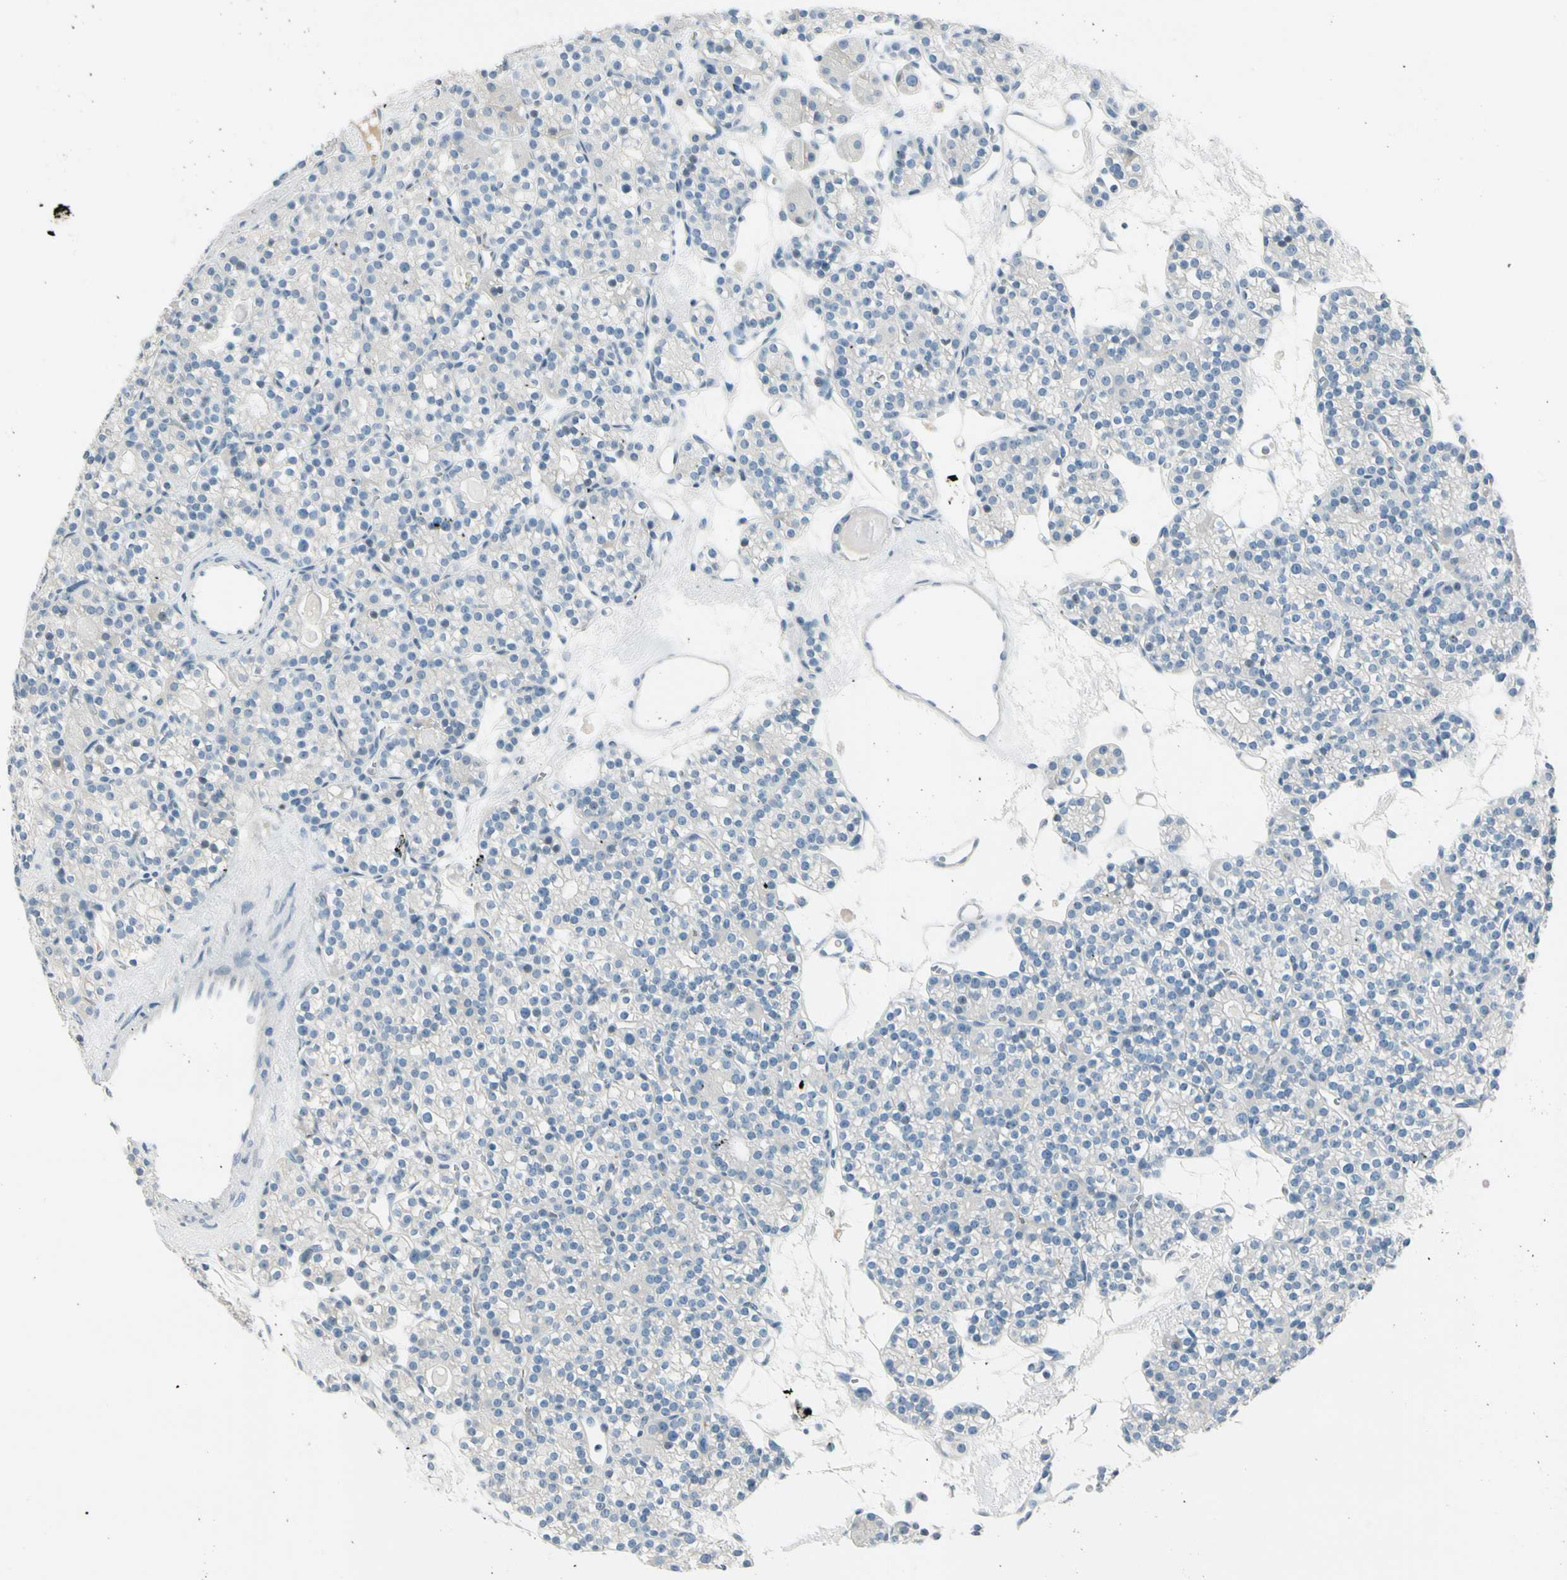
{"staining": {"intensity": "negative", "quantity": "none", "location": "none"}, "tissue": "parathyroid gland", "cell_type": "Glandular cells", "image_type": "normal", "snomed": [{"axis": "morphology", "description": "Normal tissue, NOS"}, {"axis": "topography", "description": "Parathyroid gland"}], "caption": "The photomicrograph shows no significant staining in glandular cells of parathyroid gland.", "gene": "B4GALNT1", "patient": {"sex": "female", "age": 64}}